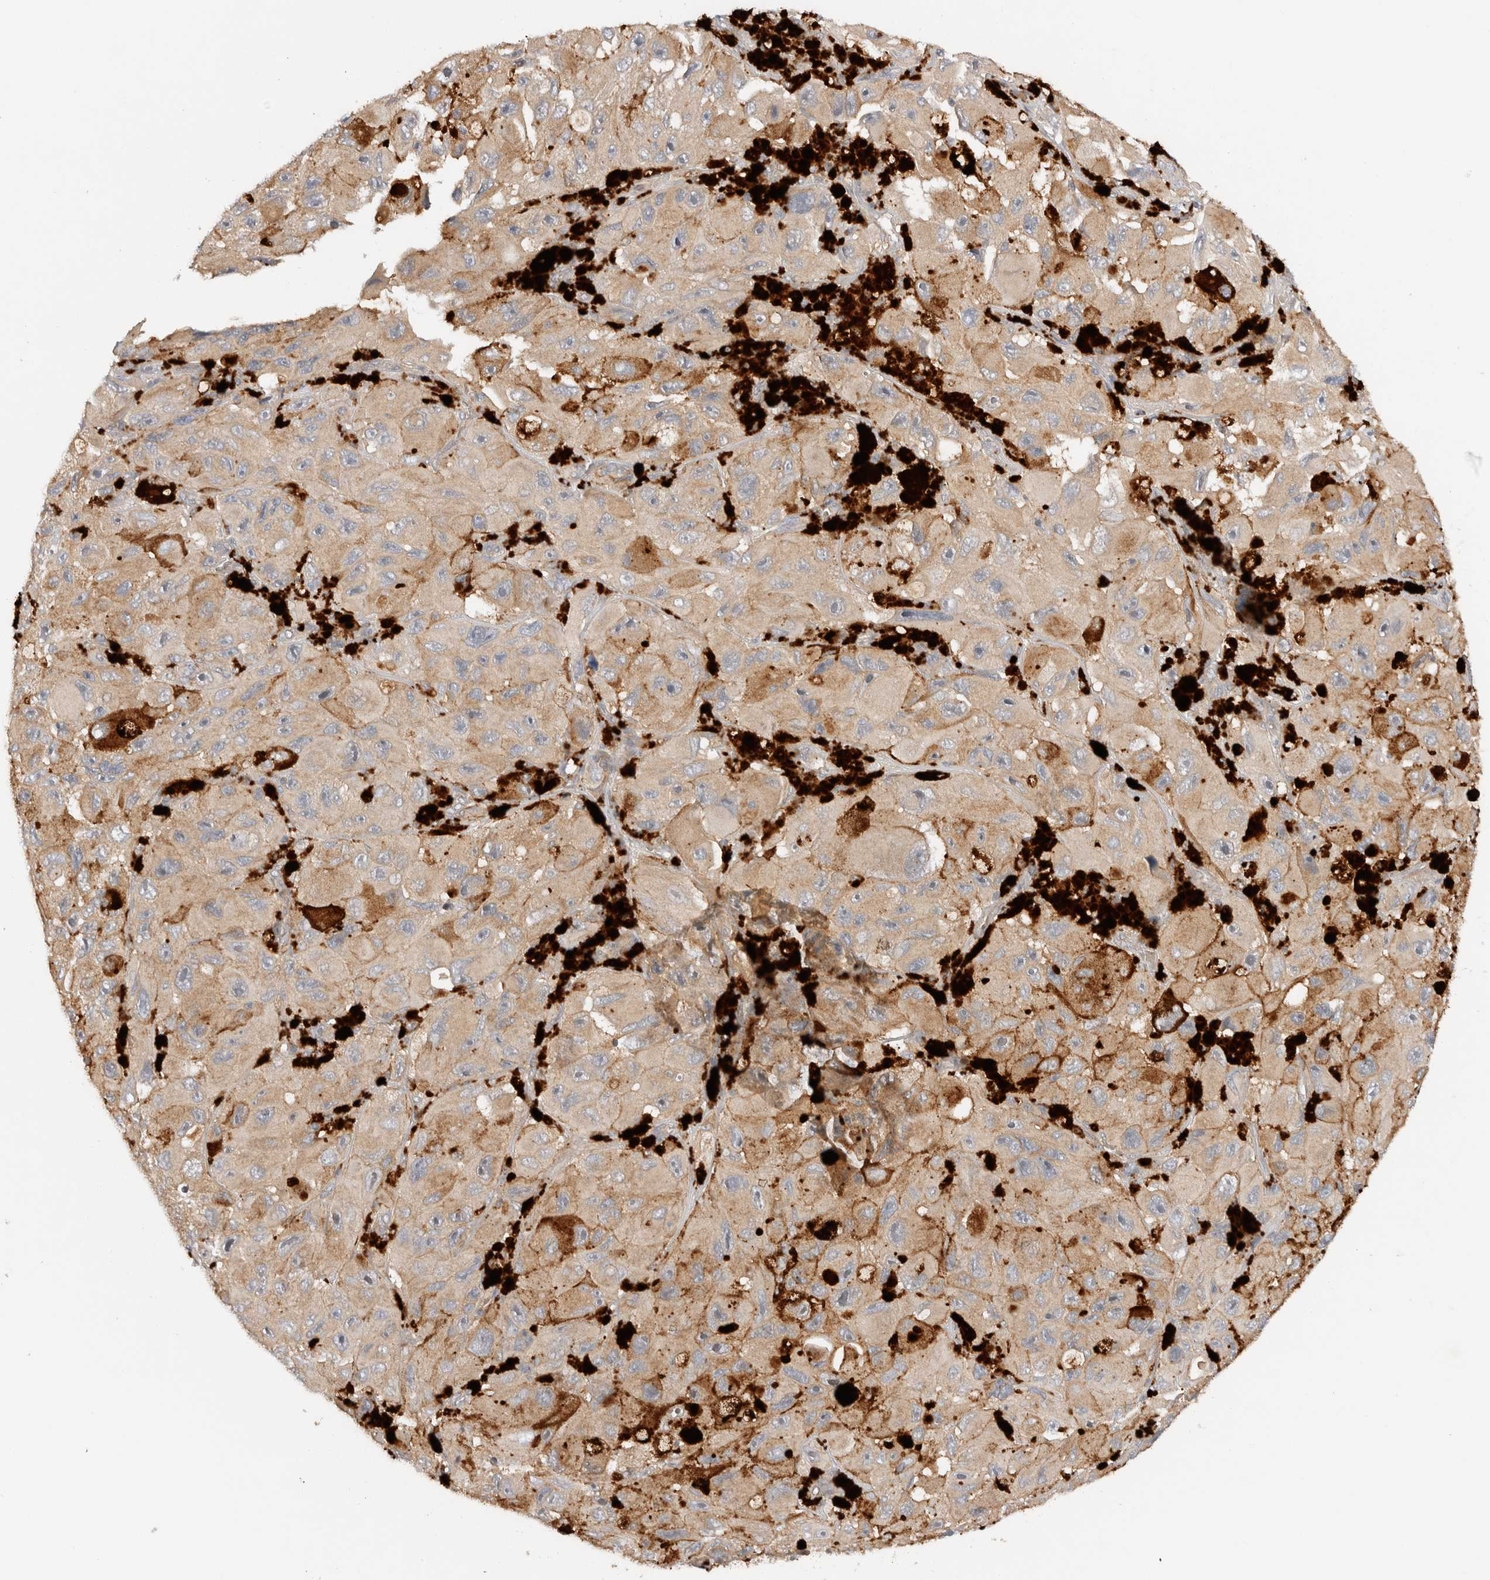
{"staining": {"intensity": "weak", "quantity": ">75%", "location": "cytoplasmic/membranous"}, "tissue": "melanoma", "cell_type": "Tumor cells", "image_type": "cancer", "snomed": [{"axis": "morphology", "description": "Malignant melanoma, NOS"}, {"axis": "topography", "description": "Skin"}], "caption": "Melanoma stained with immunohistochemistry (IHC) displays weak cytoplasmic/membranous expression in approximately >75% of tumor cells.", "gene": "SGK3", "patient": {"sex": "female", "age": 73}}